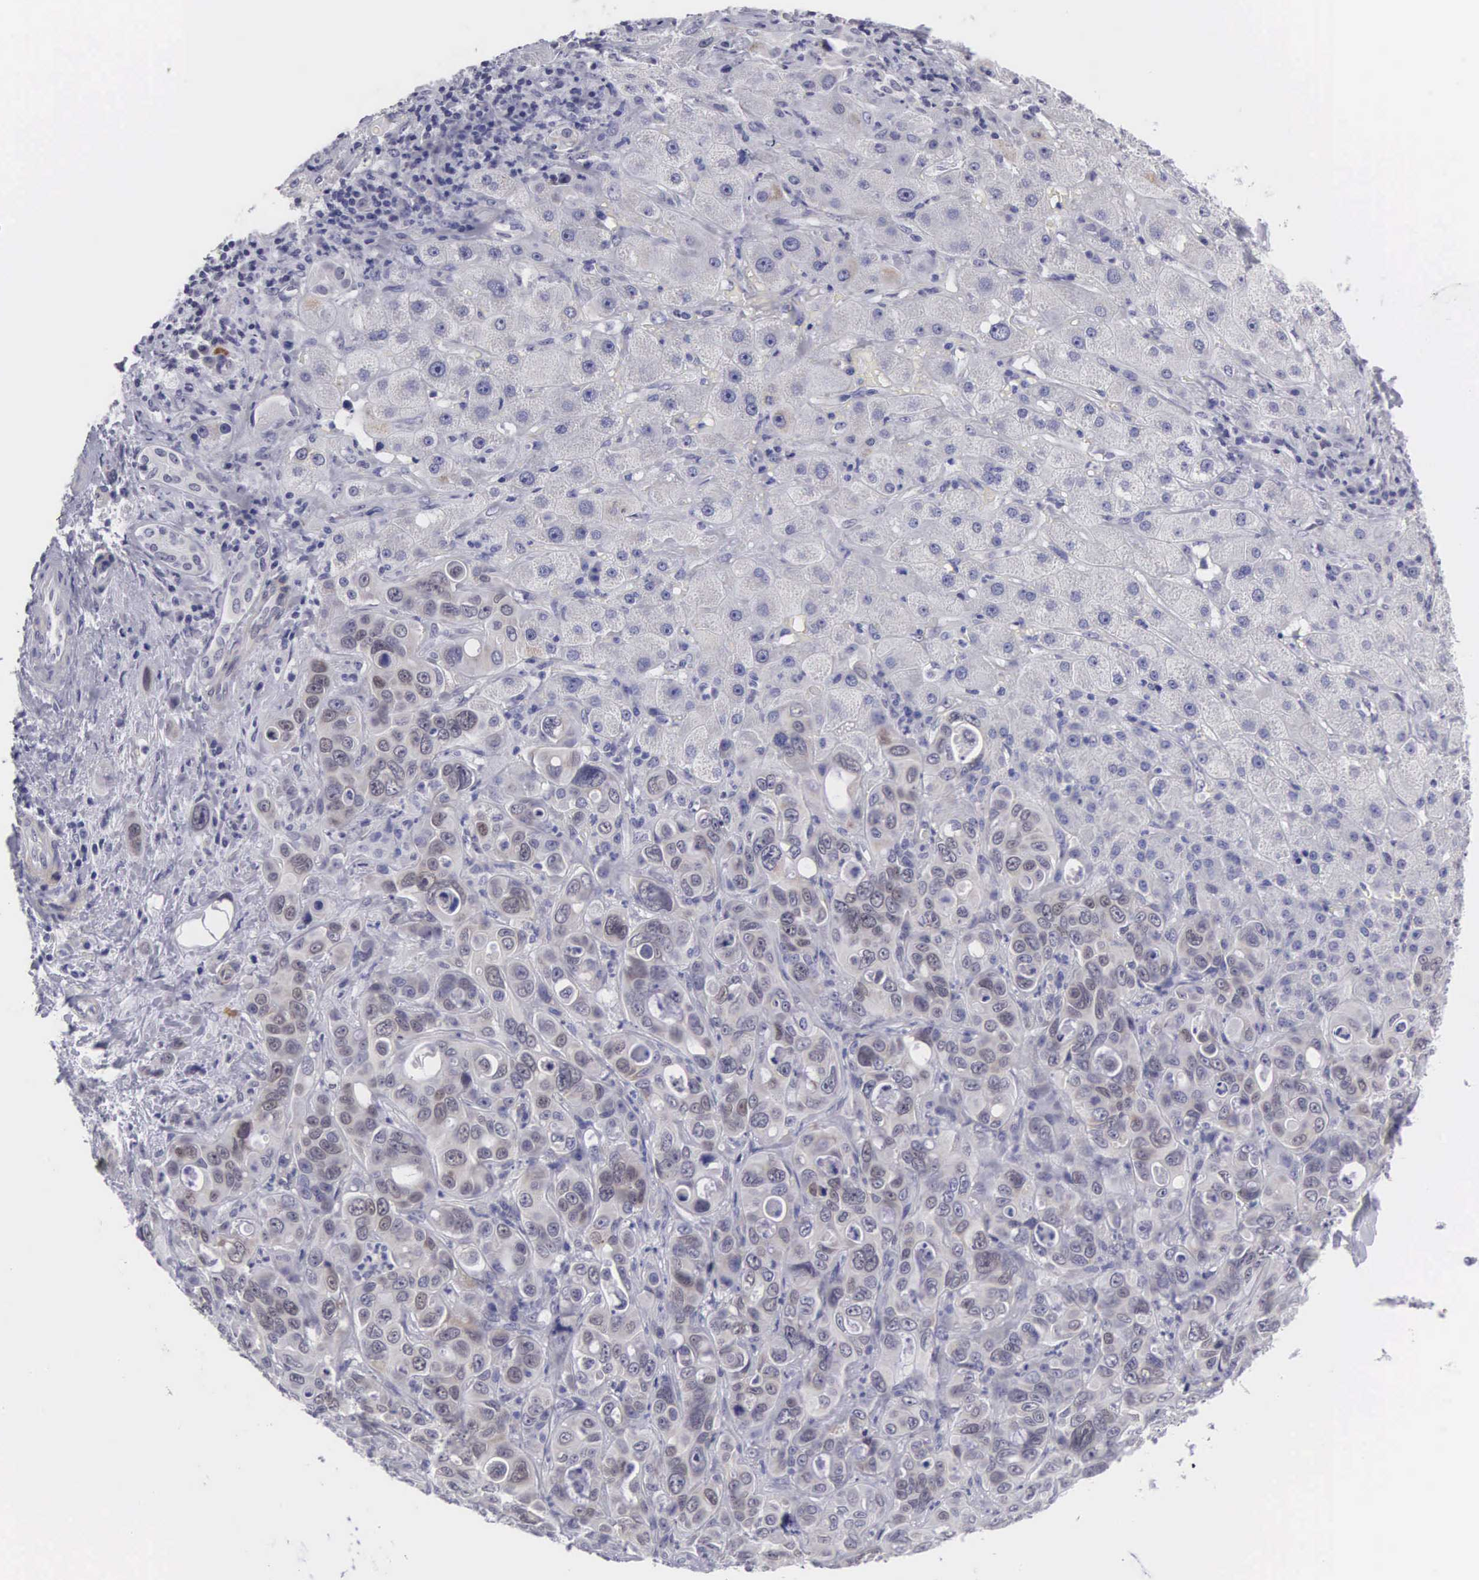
{"staining": {"intensity": "negative", "quantity": "none", "location": "none"}, "tissue": "liver cancer", "cell_type": "Tumor cells", "image_type": "cancer", "snomed": [{"axis": "morphology", "description": "Cholangiocarcinoma"}, {"axis": "topography", "description": "Liver"}], "caption": "Immunohistochemistry (IHC) of liver cholangiocarcinoma demonstrates no positivity in tumor cells.", "gene": "SOX11", "patient": {"sex": "female", "age": 79}}